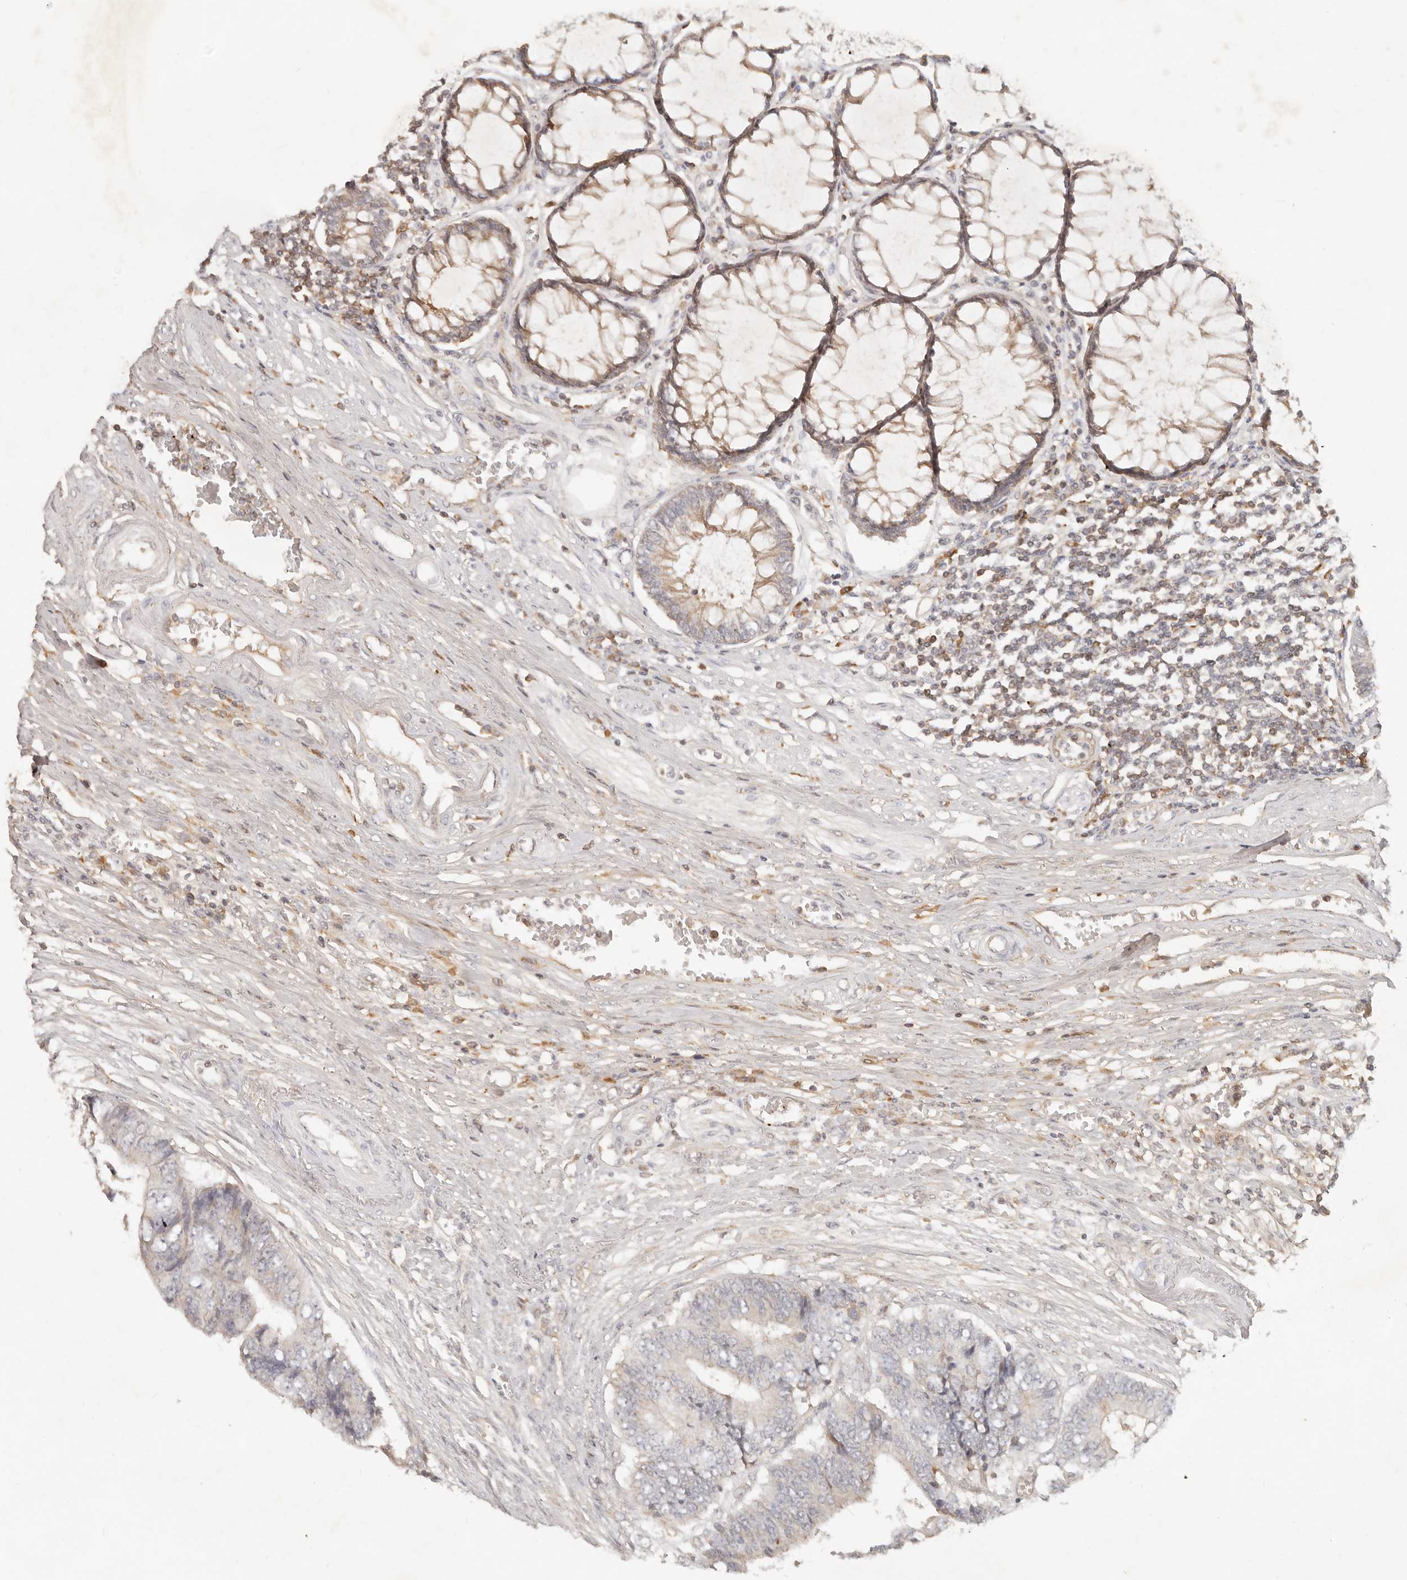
{"staining": {"intensity": "negative", "quantity": "none", "location": "none"}, "tissue": "colorectal cancer", "cell_type": "Tumor cells", "image_type": "cancer", "snomed": [{"axis": "morphology", "description": "Adenocarcinoma, NOS"}, {"axis": "topography", "description": "Rectum"}], "caption": "High magnification brightfield microscopy of adenocarcinoma (colorectal) stained with DAB (brown) and counterstained with hematoxylin (blue): tumor cells show no significant positivity.", "gene": "NECAP2", "patient": {"sex": "male", "age": 84}}